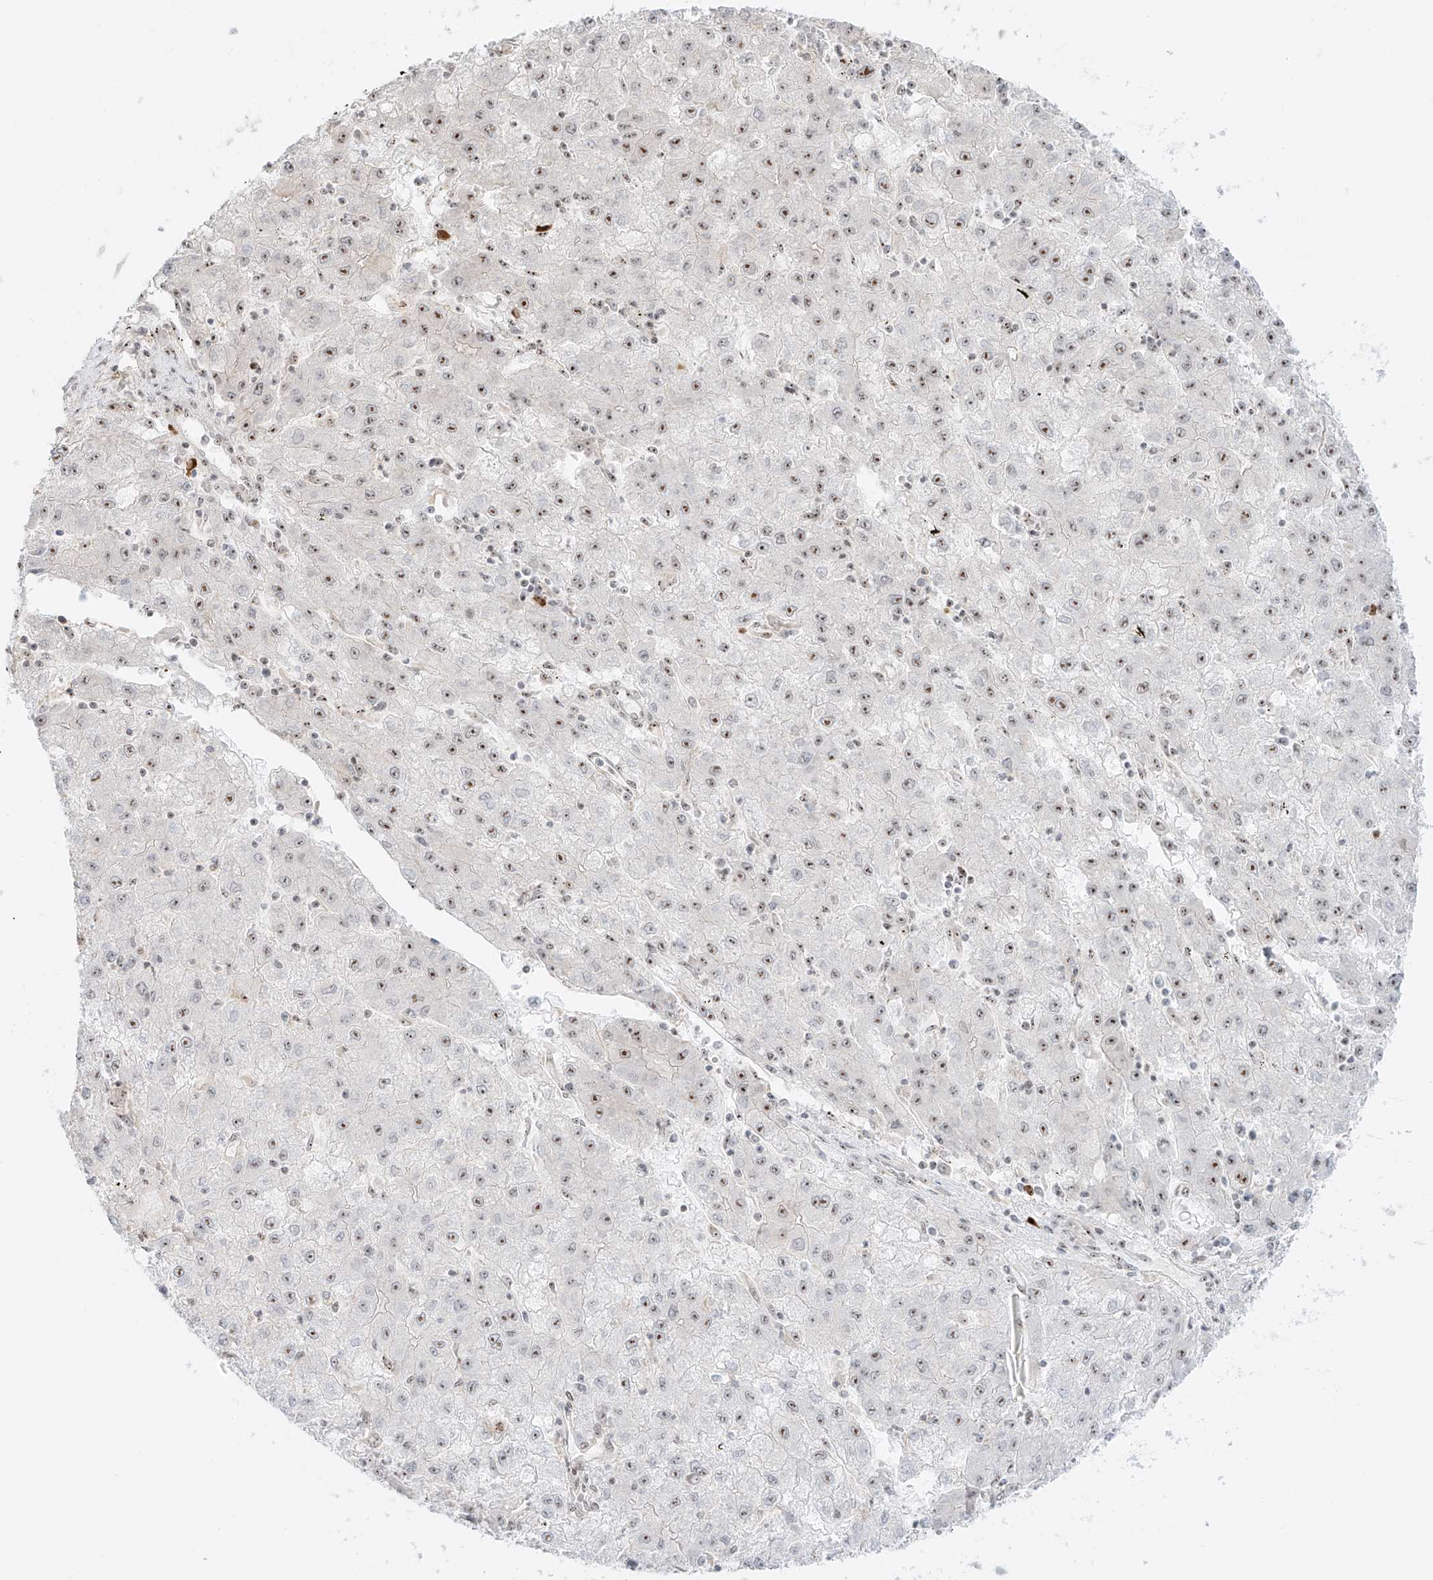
{"staining": {"intensity": "moderate", "quantity": ">75%", "location": "nuclear"}, "tissue": "liver cancer", "cell_type": "Tumor cells", "image_type": "cancer", "snomed": [{"axis": "morphology", "description": "Carcinoma, Hepatocellular, NOS"}, {"axis": "topography", "description": "Liver"}], "caption": "Brown immunohistochemical staining in human hepatocellular carcinoma (liver) reveals moderate nuclear staining in approximately >75% of tumor cells. (brown staining indicates protein expression, while blue staining denotes nuclei).", "gene": "ZNF512", "patient": {"sex": "male", "age": 72}}